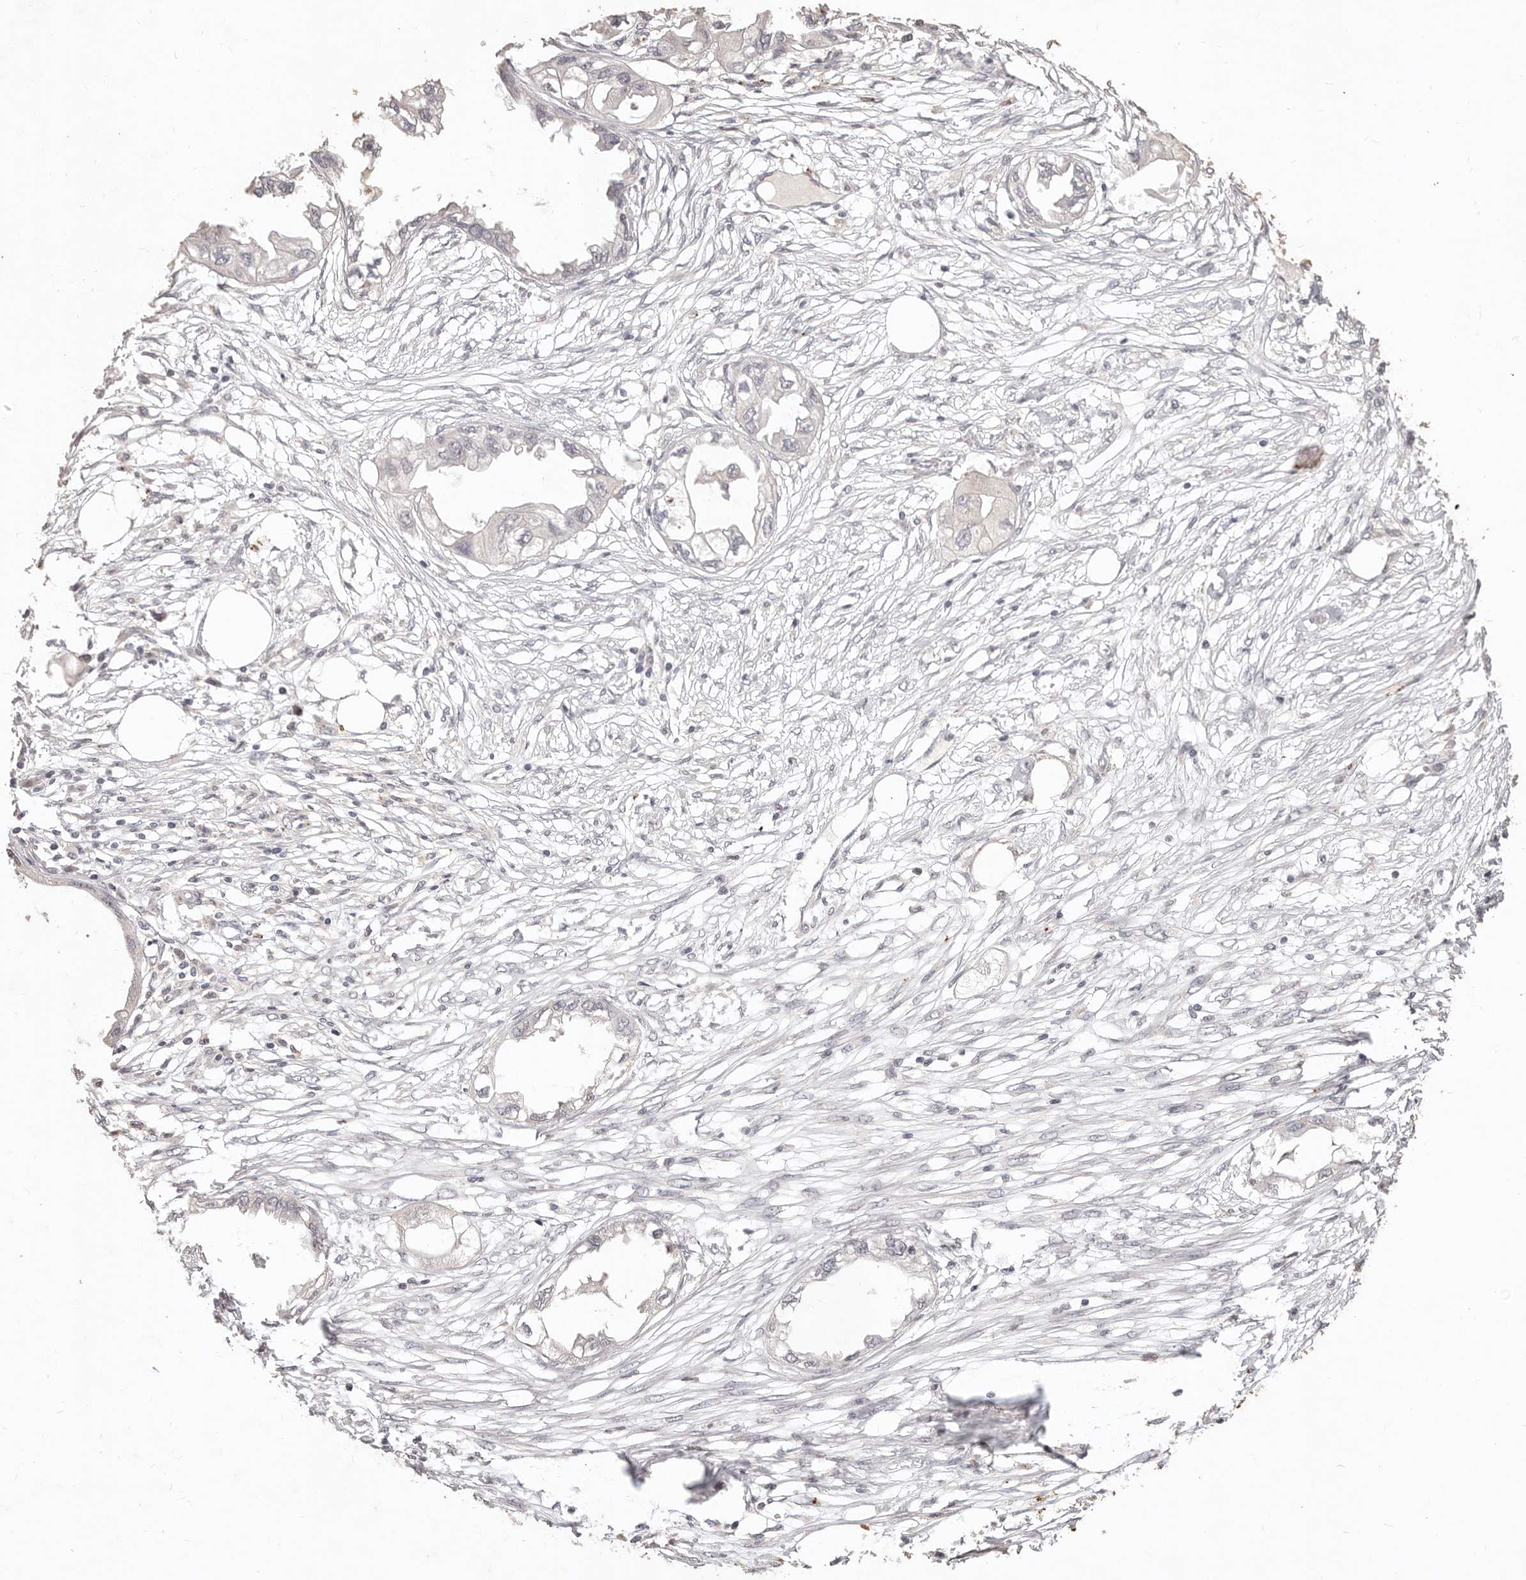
{"staining": {"intensity": "negative", "quantity": "none", "location": "none"}, "tissue": "endometrial cancer", "cell_type": "Tumor cells", "image_type": "cancer", "snomed": [{"axis": "morphology", "description": "Adenocarcinoma, NOS"}, {"axis": "morphology", "description": "Adenocarcinoma, metastatic, NOS"}, {"axis": "topography", "description": "Adipose tissue"}, {"axis": "topography", "description": "Endometrium"}], "caption": "This is a histopathology image of immunohistochemistry staining of endometrial cancer, which shows no positivity in tumor cells.", "gene": "KIF9", "patient": {"sex": "female", "age": 67}}